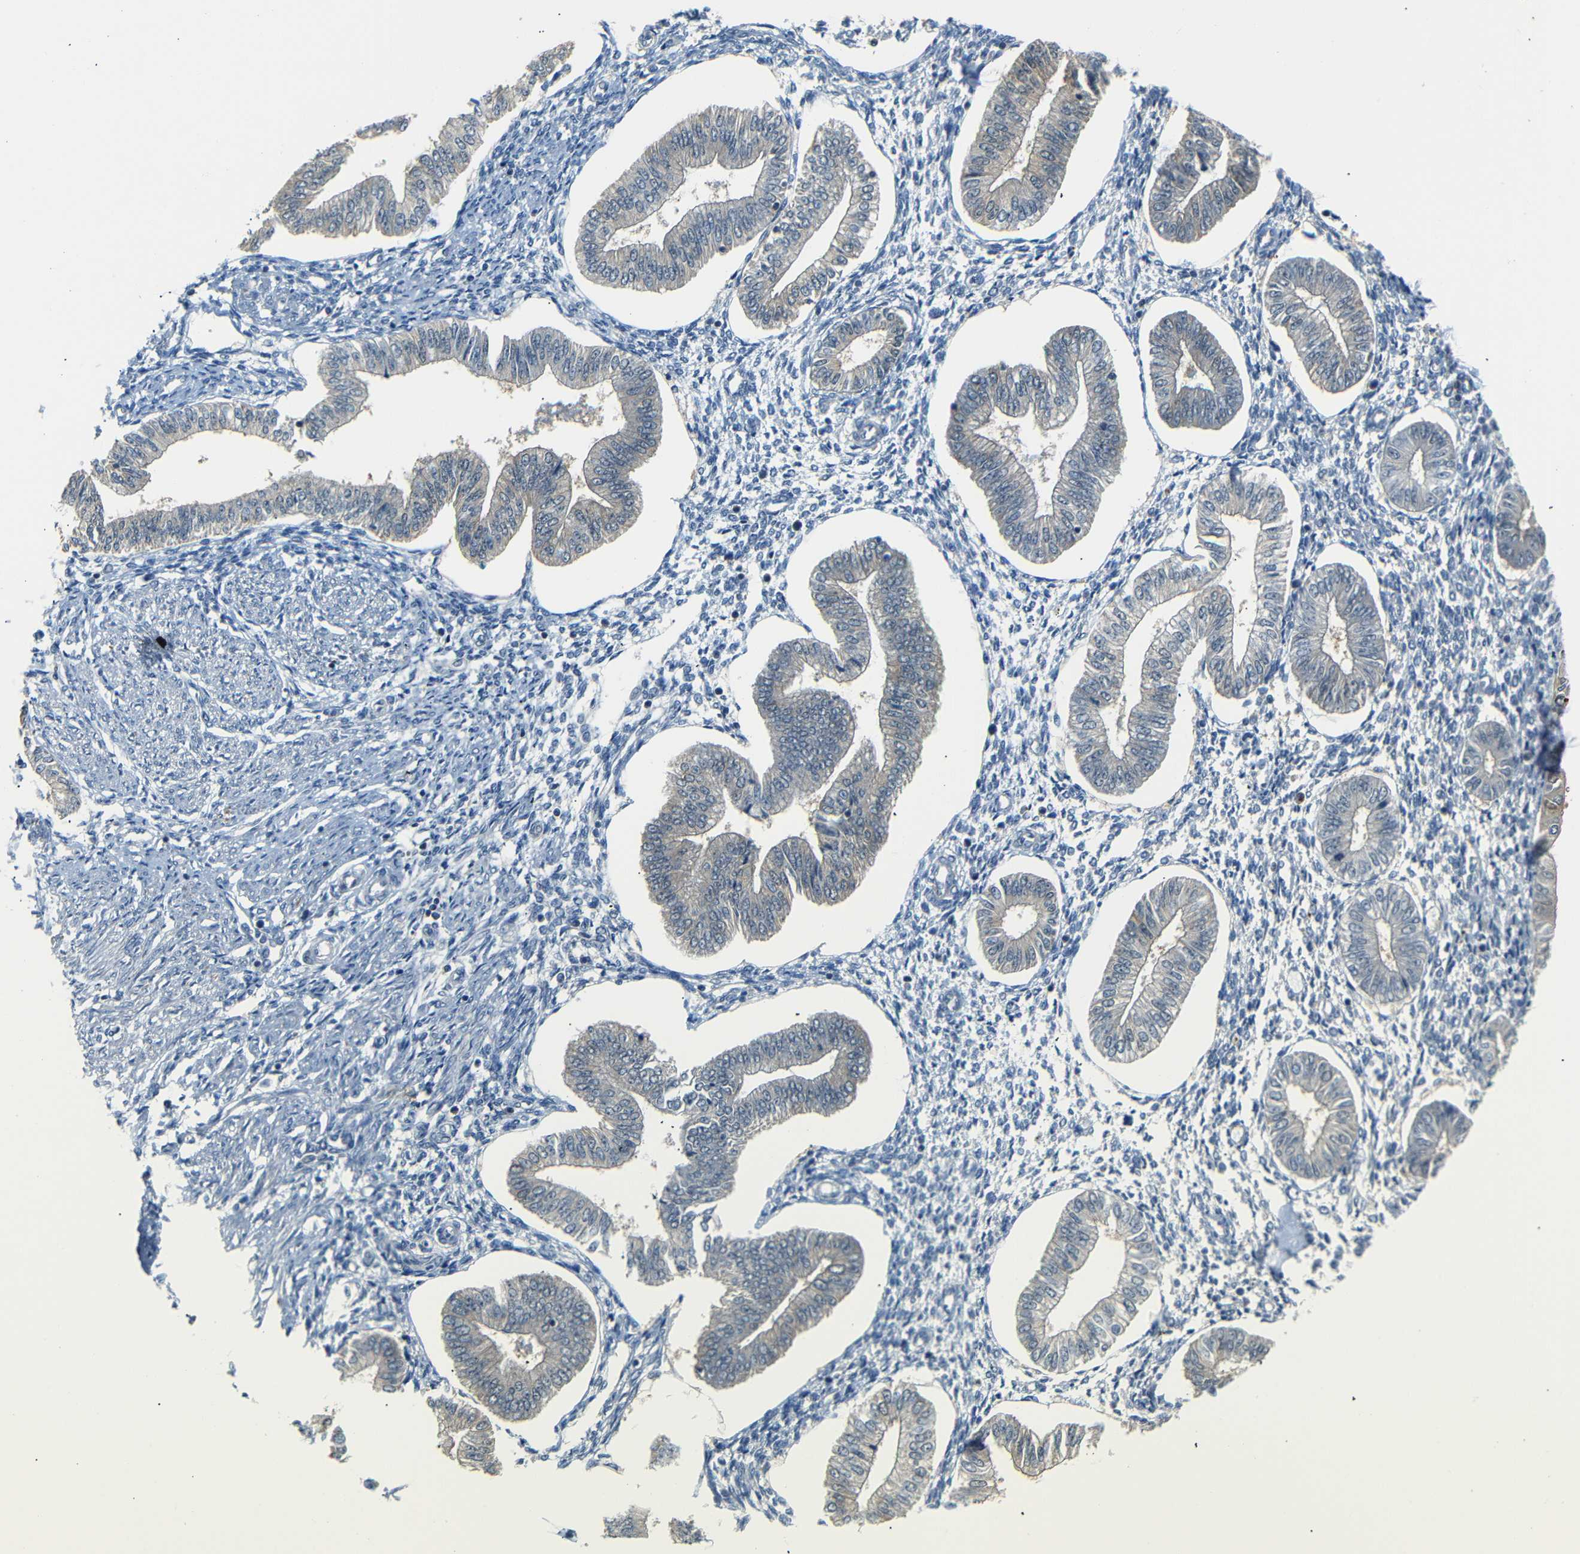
{"staining": {"intensity": "weak", "quantity": "25%-75%", "location": "cytoplasmic/membranous"}, "tissue": "endometrium", "cell_type": "Cells in endometrial stroma", "image_type": "normal", "snomed": [{"axis": "morphology", "description": "Normal tissue, NOS"}, {"axis": "topography", "description": "Endometrium"}], "caption": "Immunohistochemistry histopathology image of unremarkable endometrium: human endometrium stained using immunohistochemistry (IHC) shows low levels of weak protein expression localized specifically in the cytoplasmic/membranous of cells in endometrial stroma, appearing as a cytoplasmic/membranous brown color.", "gene": "SFN", "patient": {"sex": "female", "age": 50}}